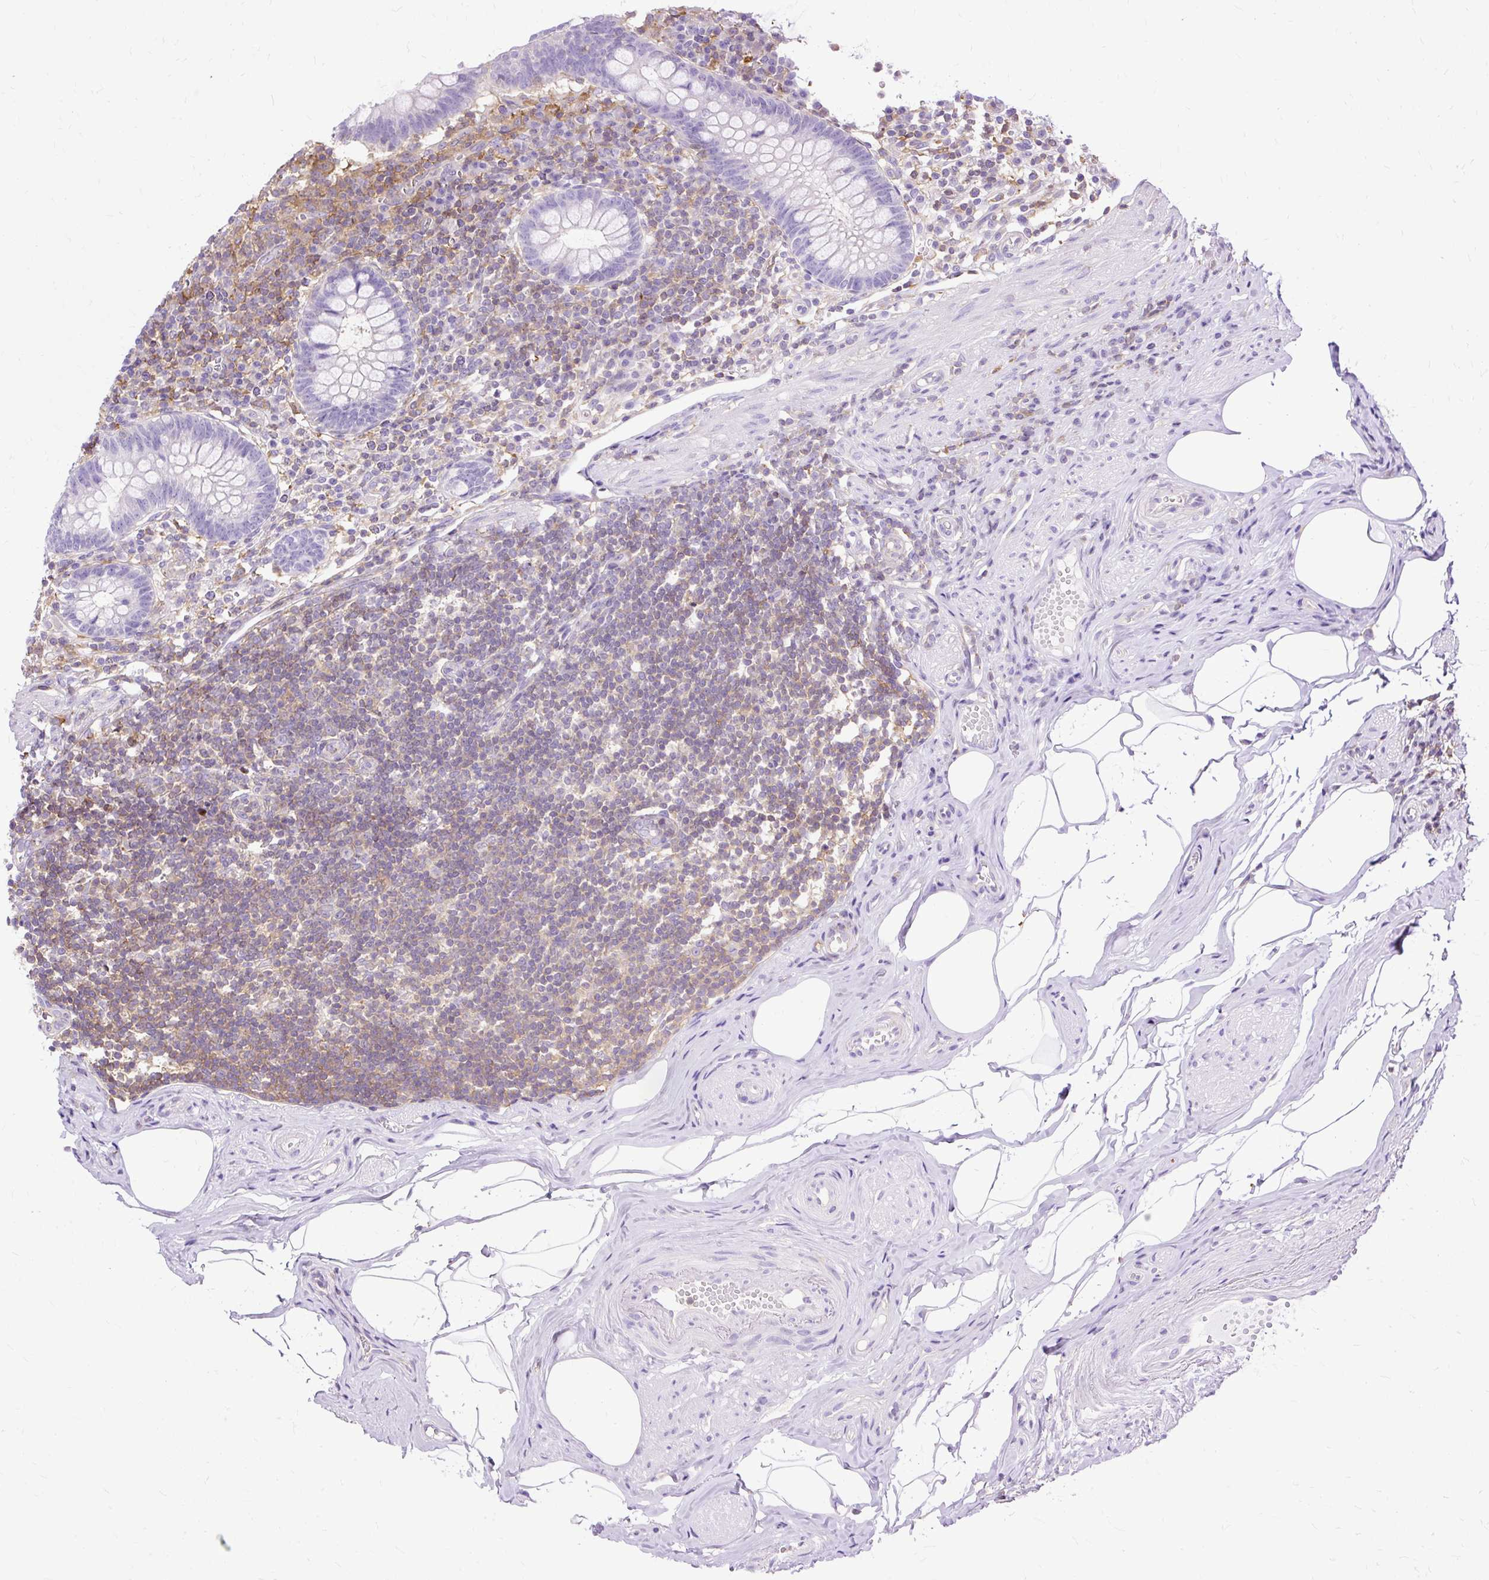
{"staining": {"intensity": "negative", "quantity": "none", "location": "none"}, "tissue": "appendix", "cell_type": "Glandular cells", "image_type": "normal", "snomed": [{"axis": "morphology", "description": "Normal tissue, NOS"}, {"axis": "topography", "description": "Appendix"}], "caption": "The IHC histopathology image has no significant expression in glandular cells of appendix. The staining is performed using DAB brown chromogen with nuclei counter-stained in using hematoxylin.", "gene": "TWF2", "patient": {"sex": "female", "age": 56}}